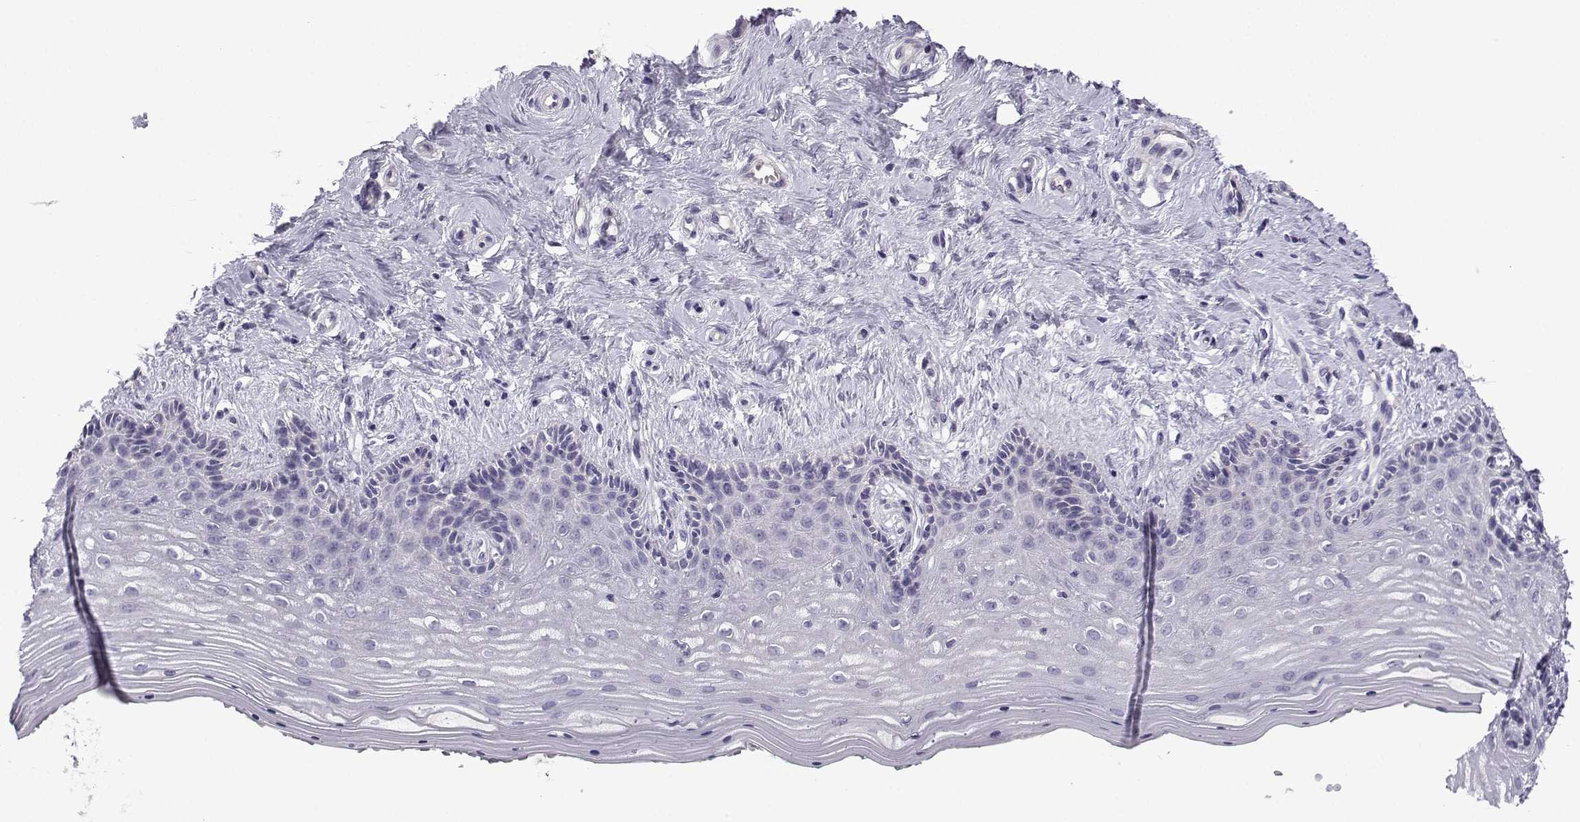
{"staining": {"intensity": "negative", "quantity": "none", "location": "none"}, "tissue": "vagina", "cell_type": "Squamous epithelial cells", "image_type": "normal", "snomed": [{"axis": "morphology", "description": "Normal tissue, NOS"}, {"axis": "topography", "description": "Vagina"}], "caption": "A high-resolution histopathology image shows IHC staining of normal vagina, which demonstrates no significant staining in squamous epithelial cells.", "gene": "SPACA7", "patient": {"sex": "female", "age": 45}}